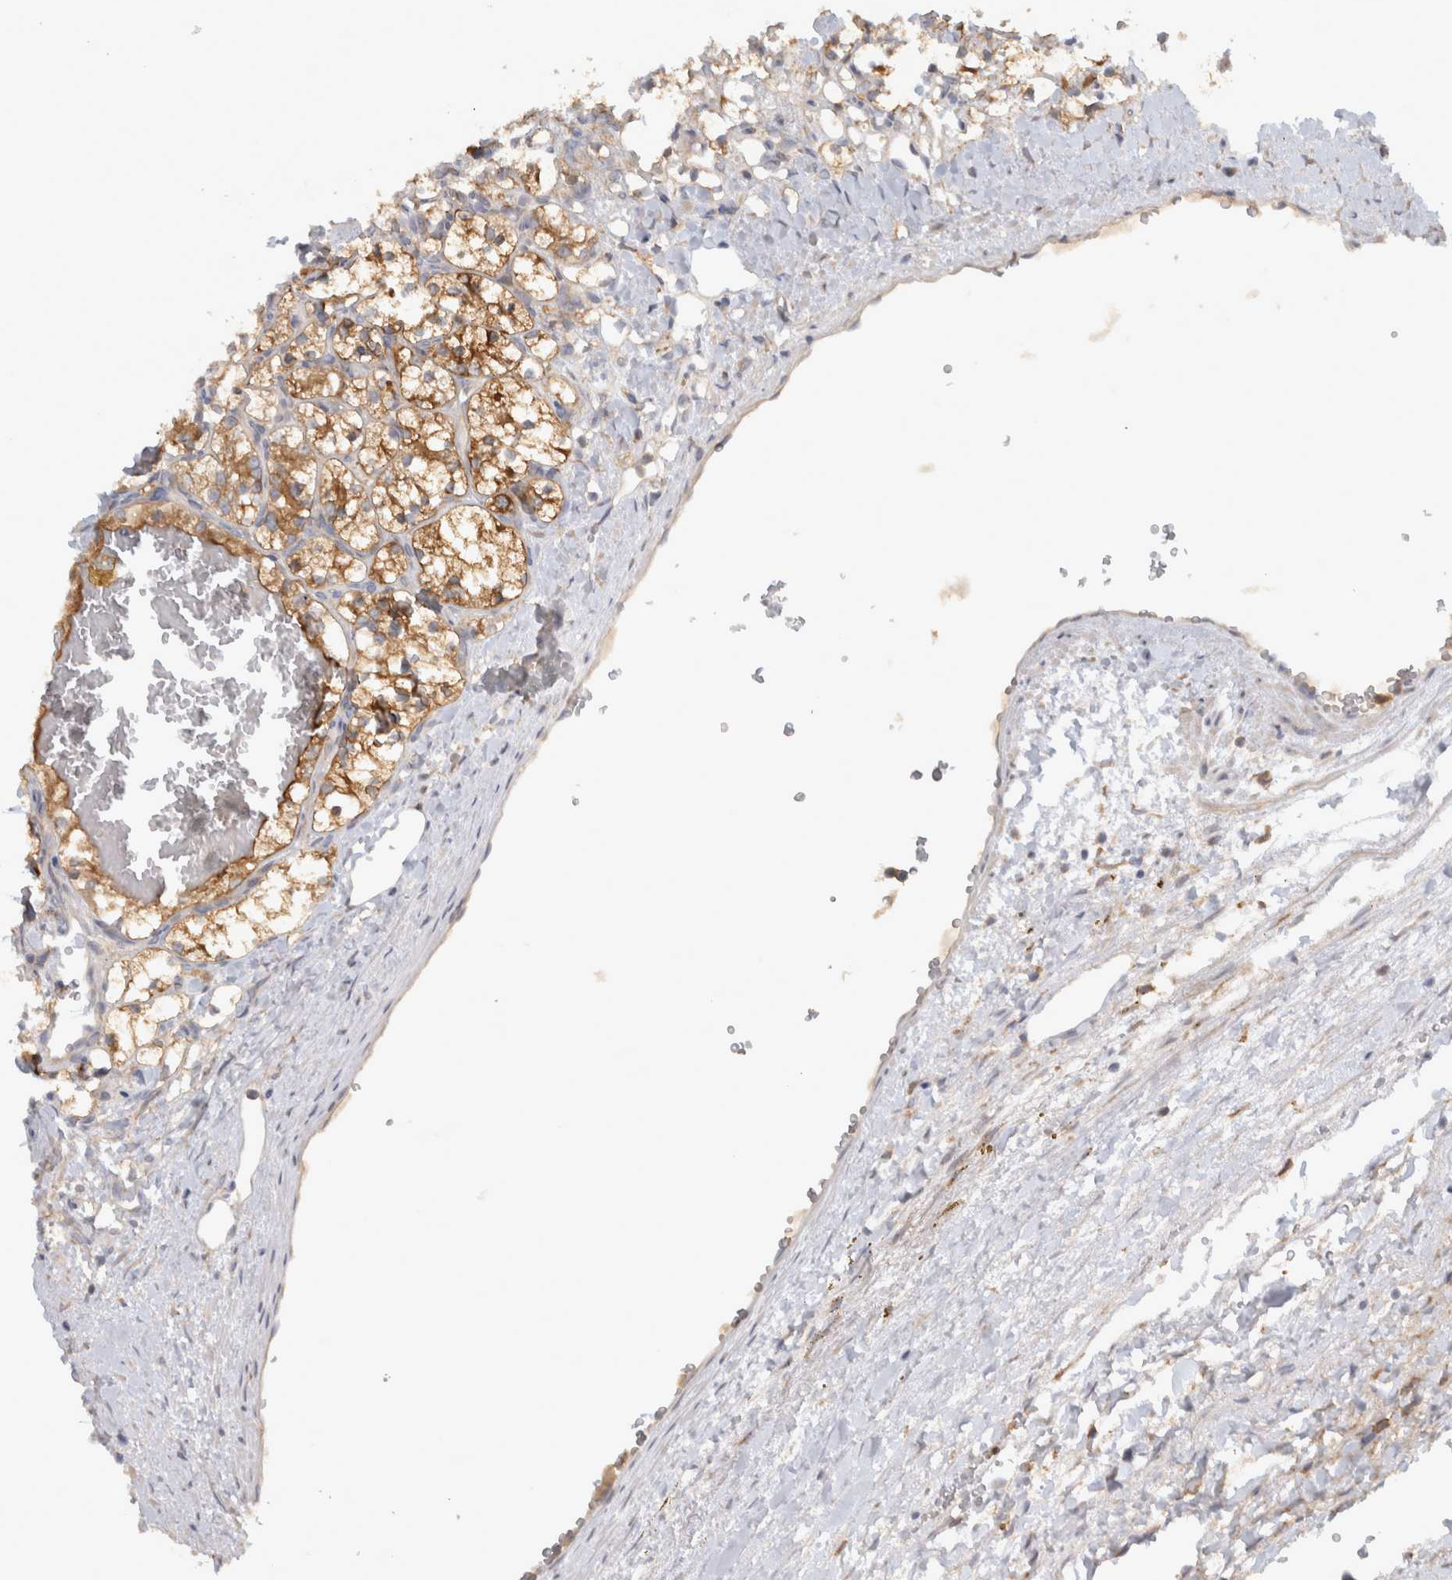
{"staining": {"intensity": "moderate", "quantity": ">75%", "location": "cytoplasmic/membranous"}, "tissue": "renal cancer", "cell_type": "Tumor cells", "image_type": "cancer", "snomed": [{"axis": "morphology", "description": "Adenocarcinoma, NOS"}, {"axis": "topography", "description": "Kidney"}], "caption": "A micrograph of renal cancer stained for a protein shows moderate cytoplasmic/membranous brown staining in tumor cells.", "gene": "VEPH1", "patient": {"sex": "female", "age": 69}}